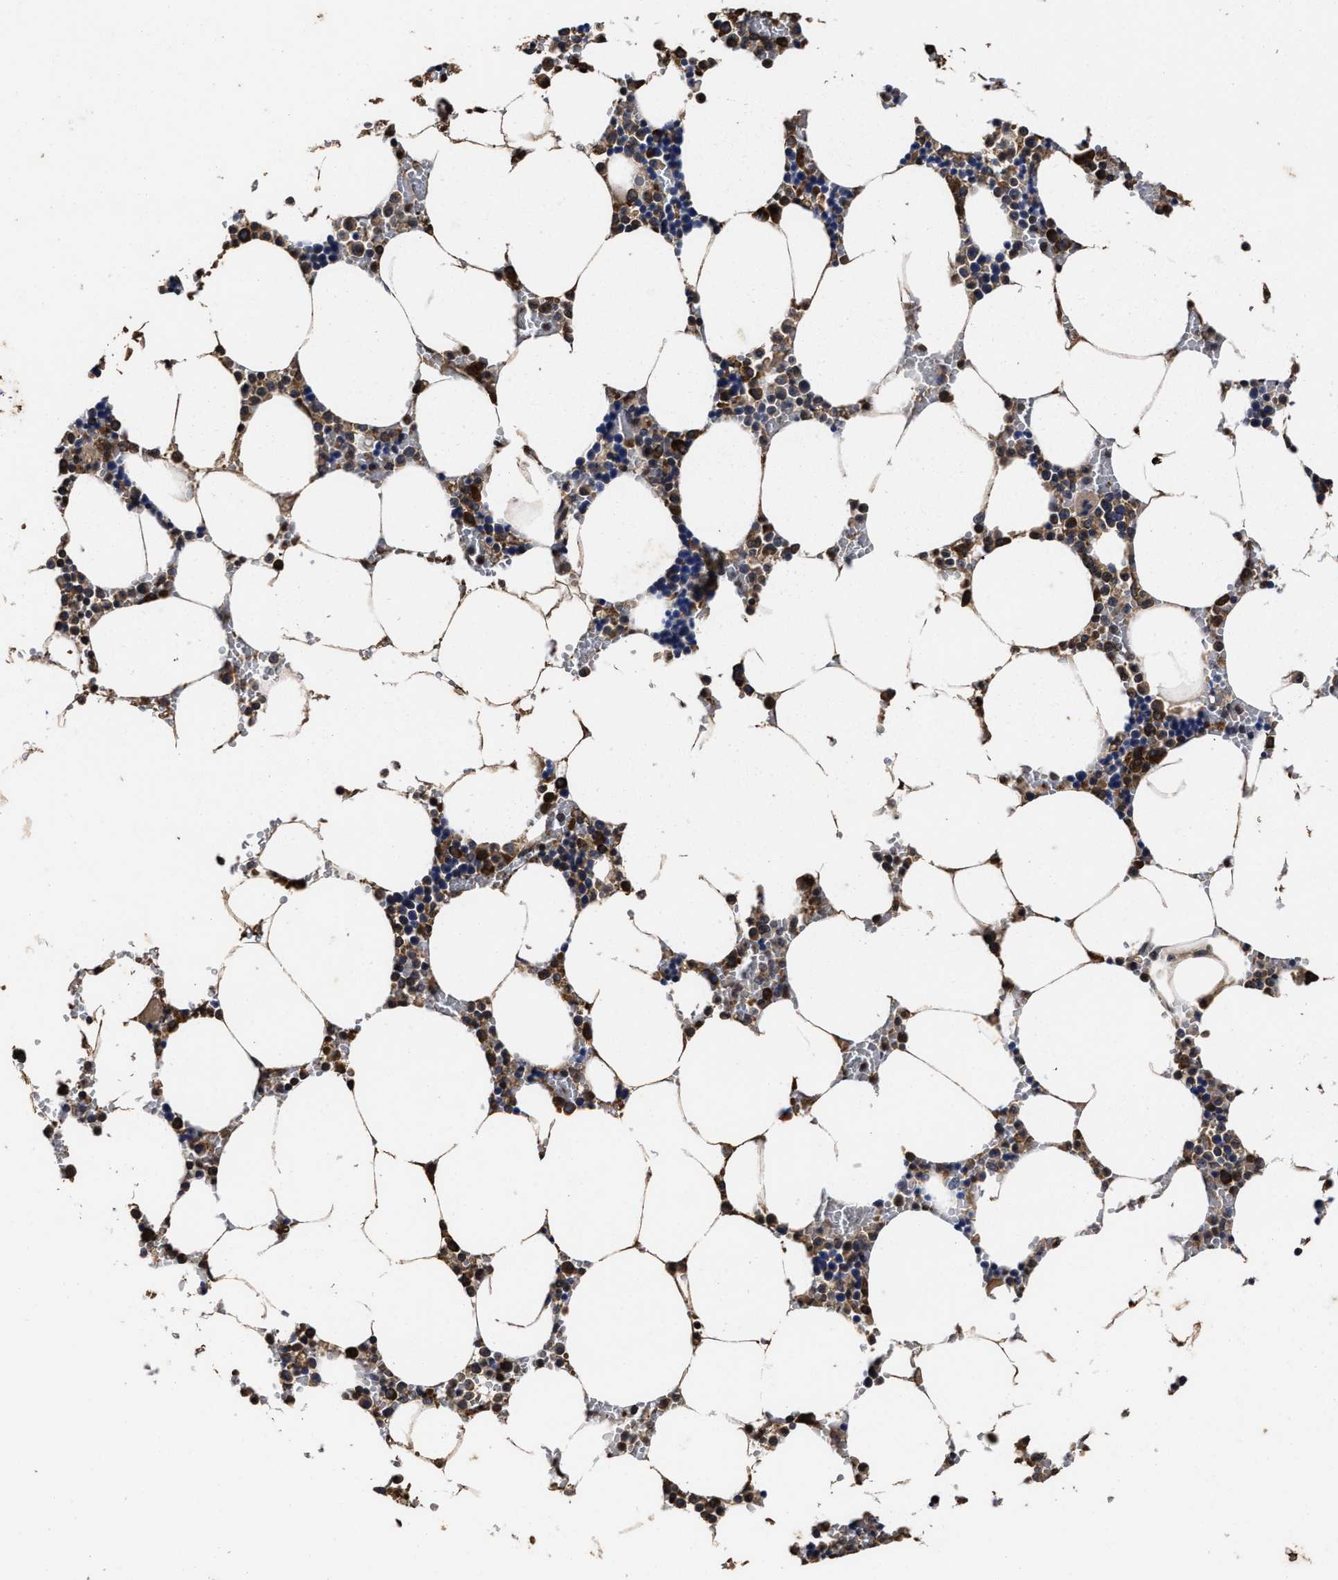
{"staining": {"intensity": "strong", "quantity": "25%-75%", "location": "cytoplasmic/membranous"}, "tissue": "bone marrow", "cell_type": "Hematopoietic cells", "image_type": "normal", "snomed": [{"axis": "morphology", "description": "Normal tissue, NOS"}, {"axis": "topography", "description": "Bone marrow"}], "caption": "Protein expression analysis of benign bone marrow displays strong cytoplasmic/membranous expression in about 25%-75% of hematopoietic cells.", "gene": "AVEN", "patient": {"sex": "male", "age": 70}}